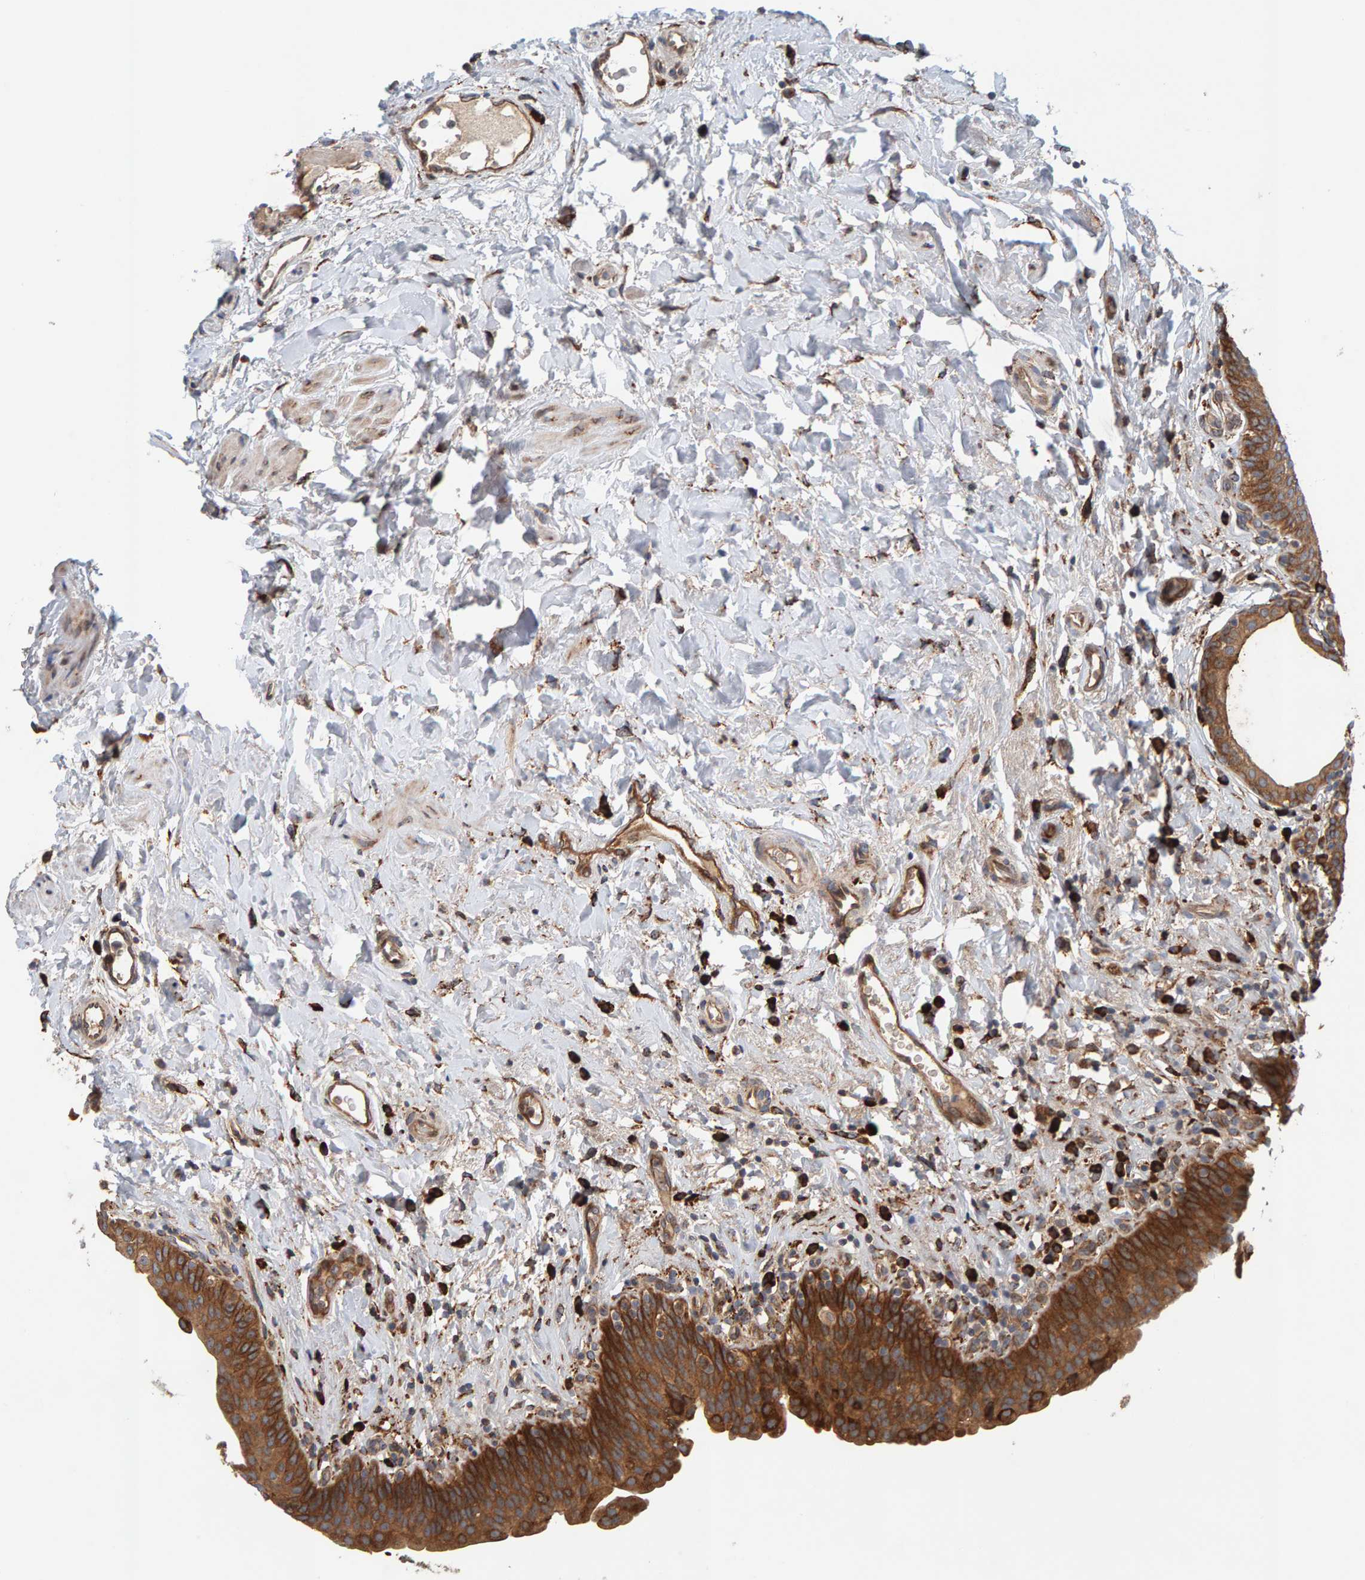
{"staining": {"intensity": "strong", "quantity": ">75%", "location": "cytoplasmic/membranous"}, "tissue": "urinary bladder", "cell_type": "Urothelial cells", "image_type": "normal", "snomed": [{"axis": "morphology", "description": "Normal tissue, NOS"}, {"axis": "topography", "description": "Urinary bladder"}], "caption": "This micrograph exhibits immunohistochemistry (IHC) staining of normal urinary bladder, with high strong cytoplasmic/membranous staining in approximately >75% of urothelial cells.", "gene": "BAIAP2", "patient": {"sex": "male", "age": 83}}